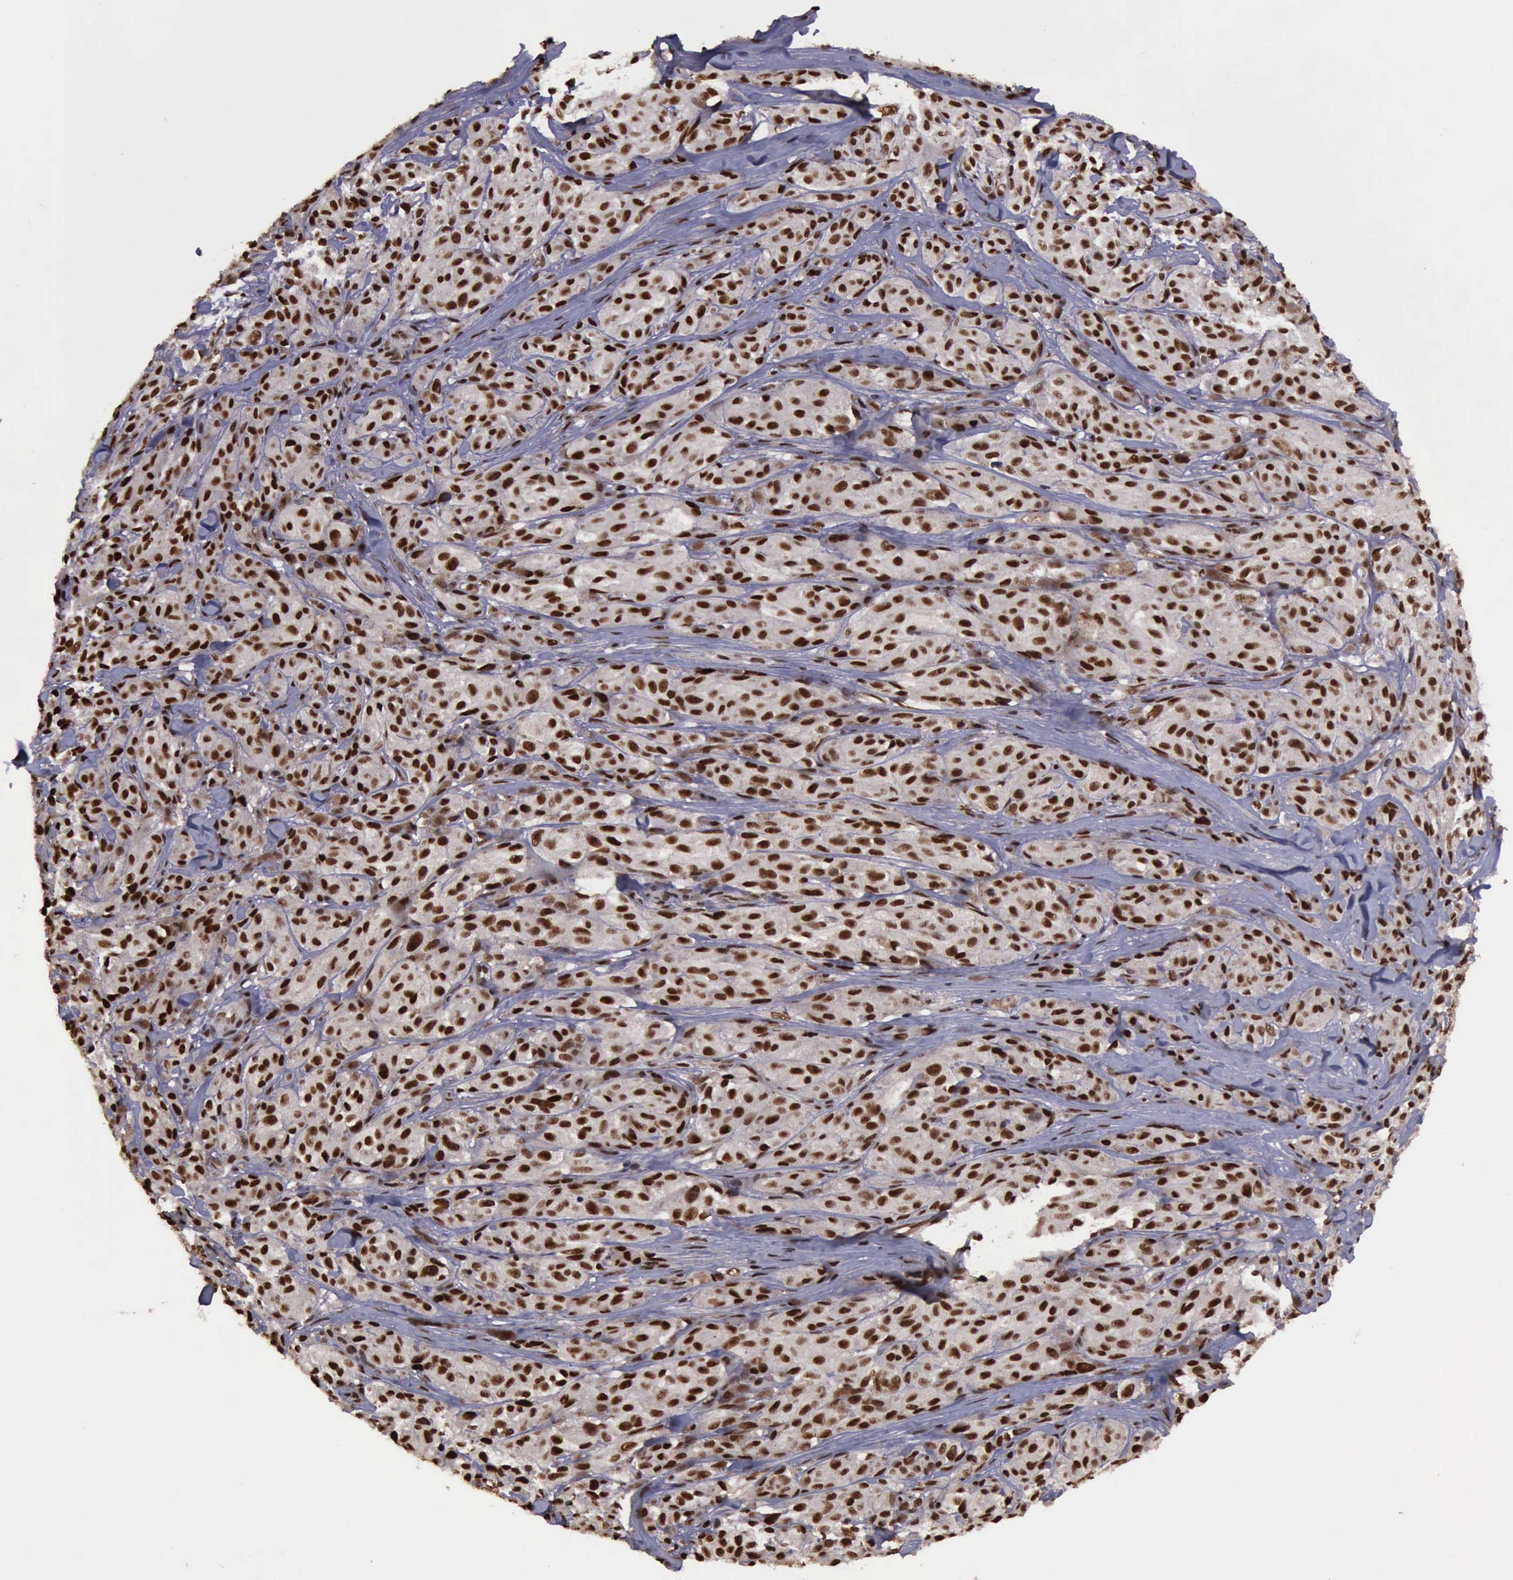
{"staining": {"intensity": "strong", "quantity": ">75%", "location": "cytoplasmic/membranous,nuclear"}, "tissue": "melanoma", "cell_type": "Tumor cells", "image_type": "cancer", "snomed": [{"axis": "morphology", "description": "Malignant melanoma, NOS"}, {"axis": "topography", "description": "Skin"}], "caption": "IHC image of human melanoma stained for a protein (brown), which displays high levels of strong cytoplasmic/membranous and nuclear expression in approximately >75% of tumor cells.", "gene": "TRMT2A", "patient": {"sex": "male", "age": 56}}